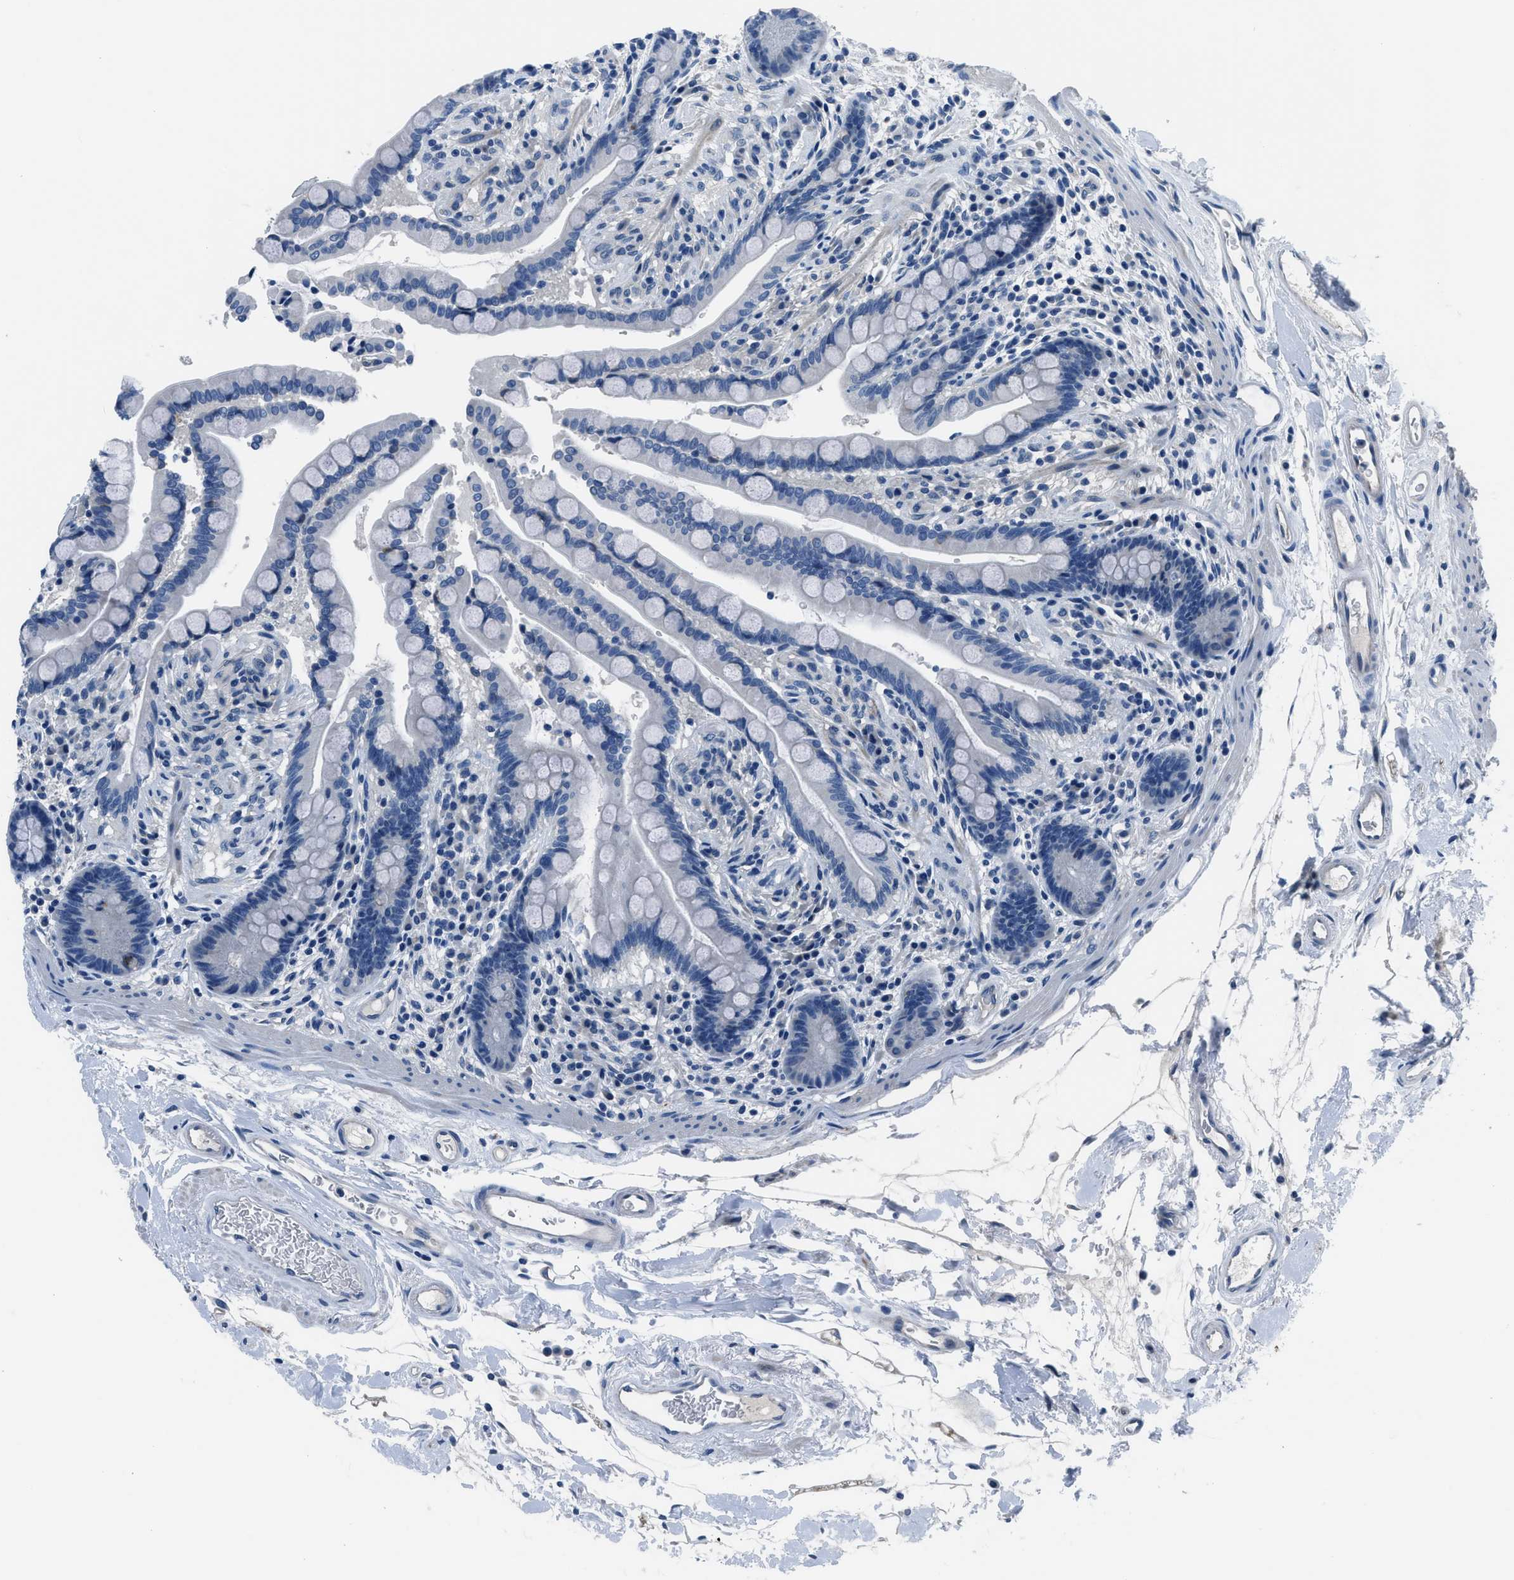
{"staining": {"intensity": "negative", "quantity": "none", "location": "none"}, "tissue": "colon", "cell_type": "Endothelial cells", "image_type": "normal", "snomed": [{"axis": "morphology", "description": "Normal tissue, NOS"}, {"axis": "topography", "description": "Colon"}], "caption": "Endothelial cells show no significant protein staining in normal colon. (DAB IHC visualized using brightfield microscopy, high magnification).", "gene": "GJA3", "patient": {"sex": "male", "age": 73}}